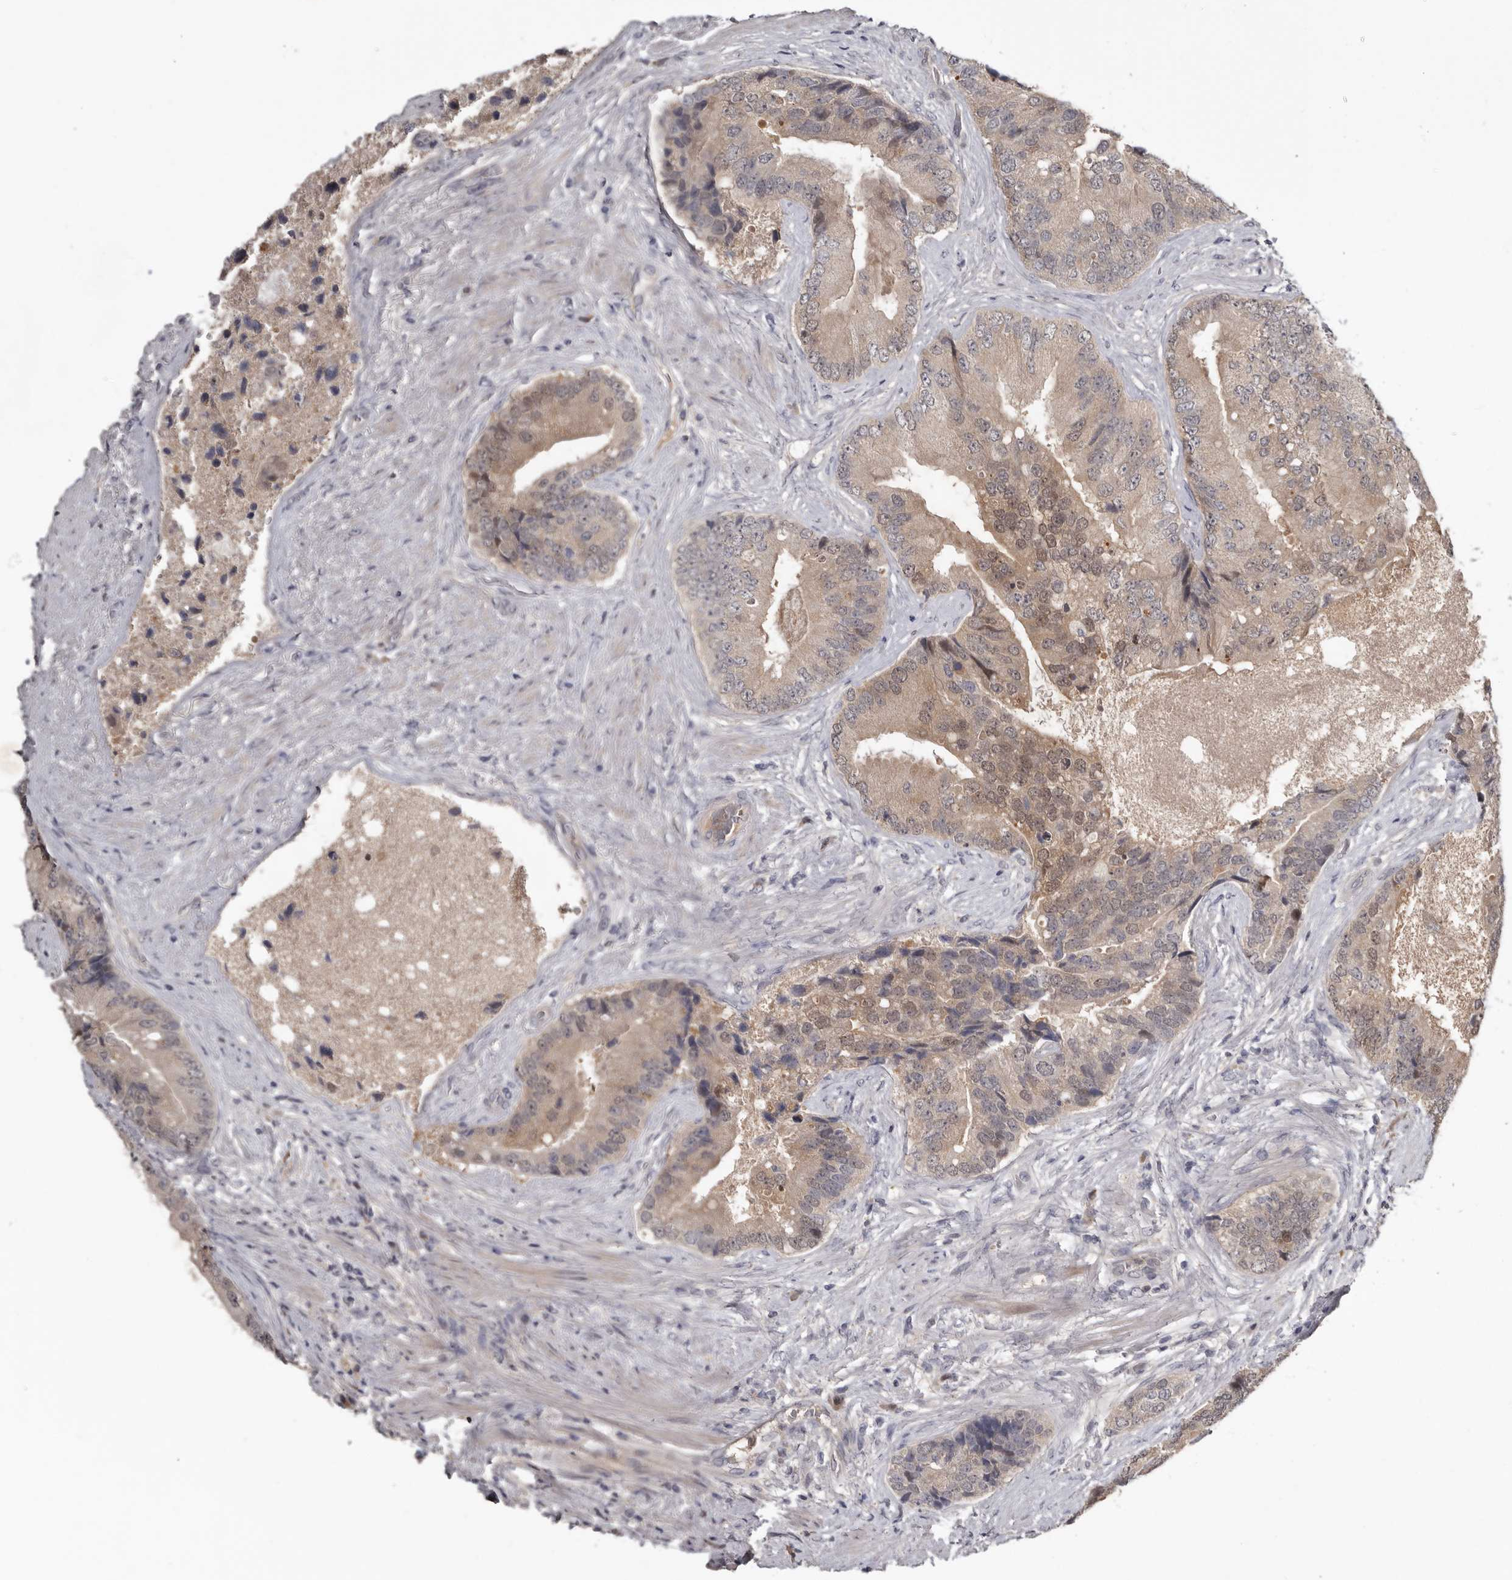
{"staining": {"intensity": "moderate", "quantity": ">75%", "location": "cytoplasmic/membranous,nuclear"}, "tissue": "prostate cancer", "cell_type": "Tumor cells", "image_type": "cancer", "snomed": [{"axis": "morphology", "description": "Adenocarcinoma, High grade"}, {"axis": "topography", "description": "Prostate"}], "caption": "Immunohistochemical staining of prostate cancer demonstrates medium levels of moderate cytoplasmic/membranous and nuclear staining in approximately >75% of tumor cells. (DAB (3,3'-diaminobenzidine) IHC, brown staining for protein, blue staining for nuclei).", "gene": "RBKS", "patient": {"sex": "male", "age": 70}}